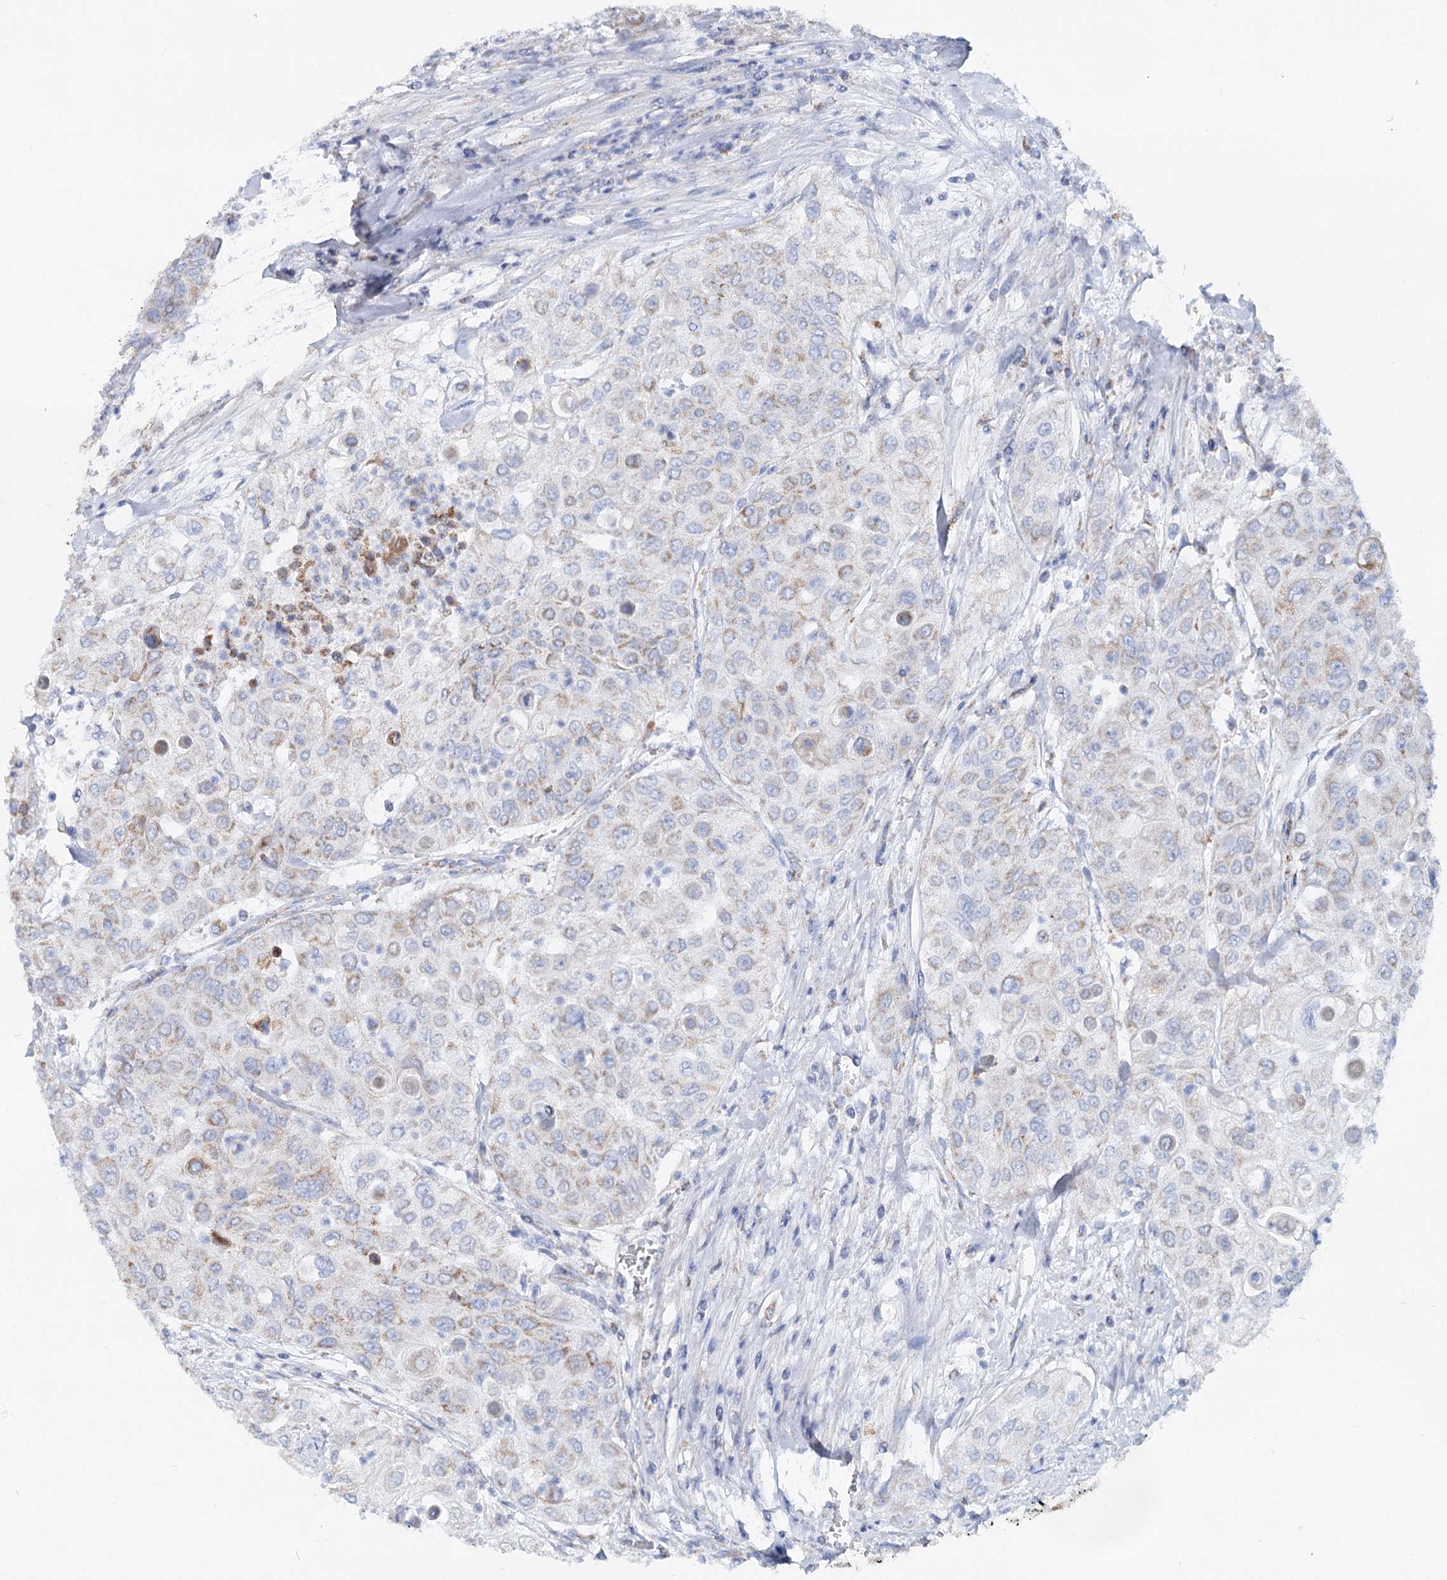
{"staining": {"intensity": "moderate", "quantity": "<25%", "location": "cytoplasmic/membranous"}, "tissue": "urothelial cancer", "cell_type": "Tumor cells", "image_type": "cancer", "snomed": [{"axis": "morphology", "description": "Urothelial carcinoma, High grade"}, {"axis": "topography", "description": "Urinary bladder"}], "caption": "Immunohistochemical staining of human urothelial cancer exhibits low levels of moderate cytoplasmic/membranous staining in about <25% of tumor cells. Using DAB (3,3'-diaminobenzidine) (brown) and hematoxylin (blue) stains, captured at high magnification using brightfield microscopy.", "gene": "MCCC2", "patient": {"sex": "female", "age": 79}}